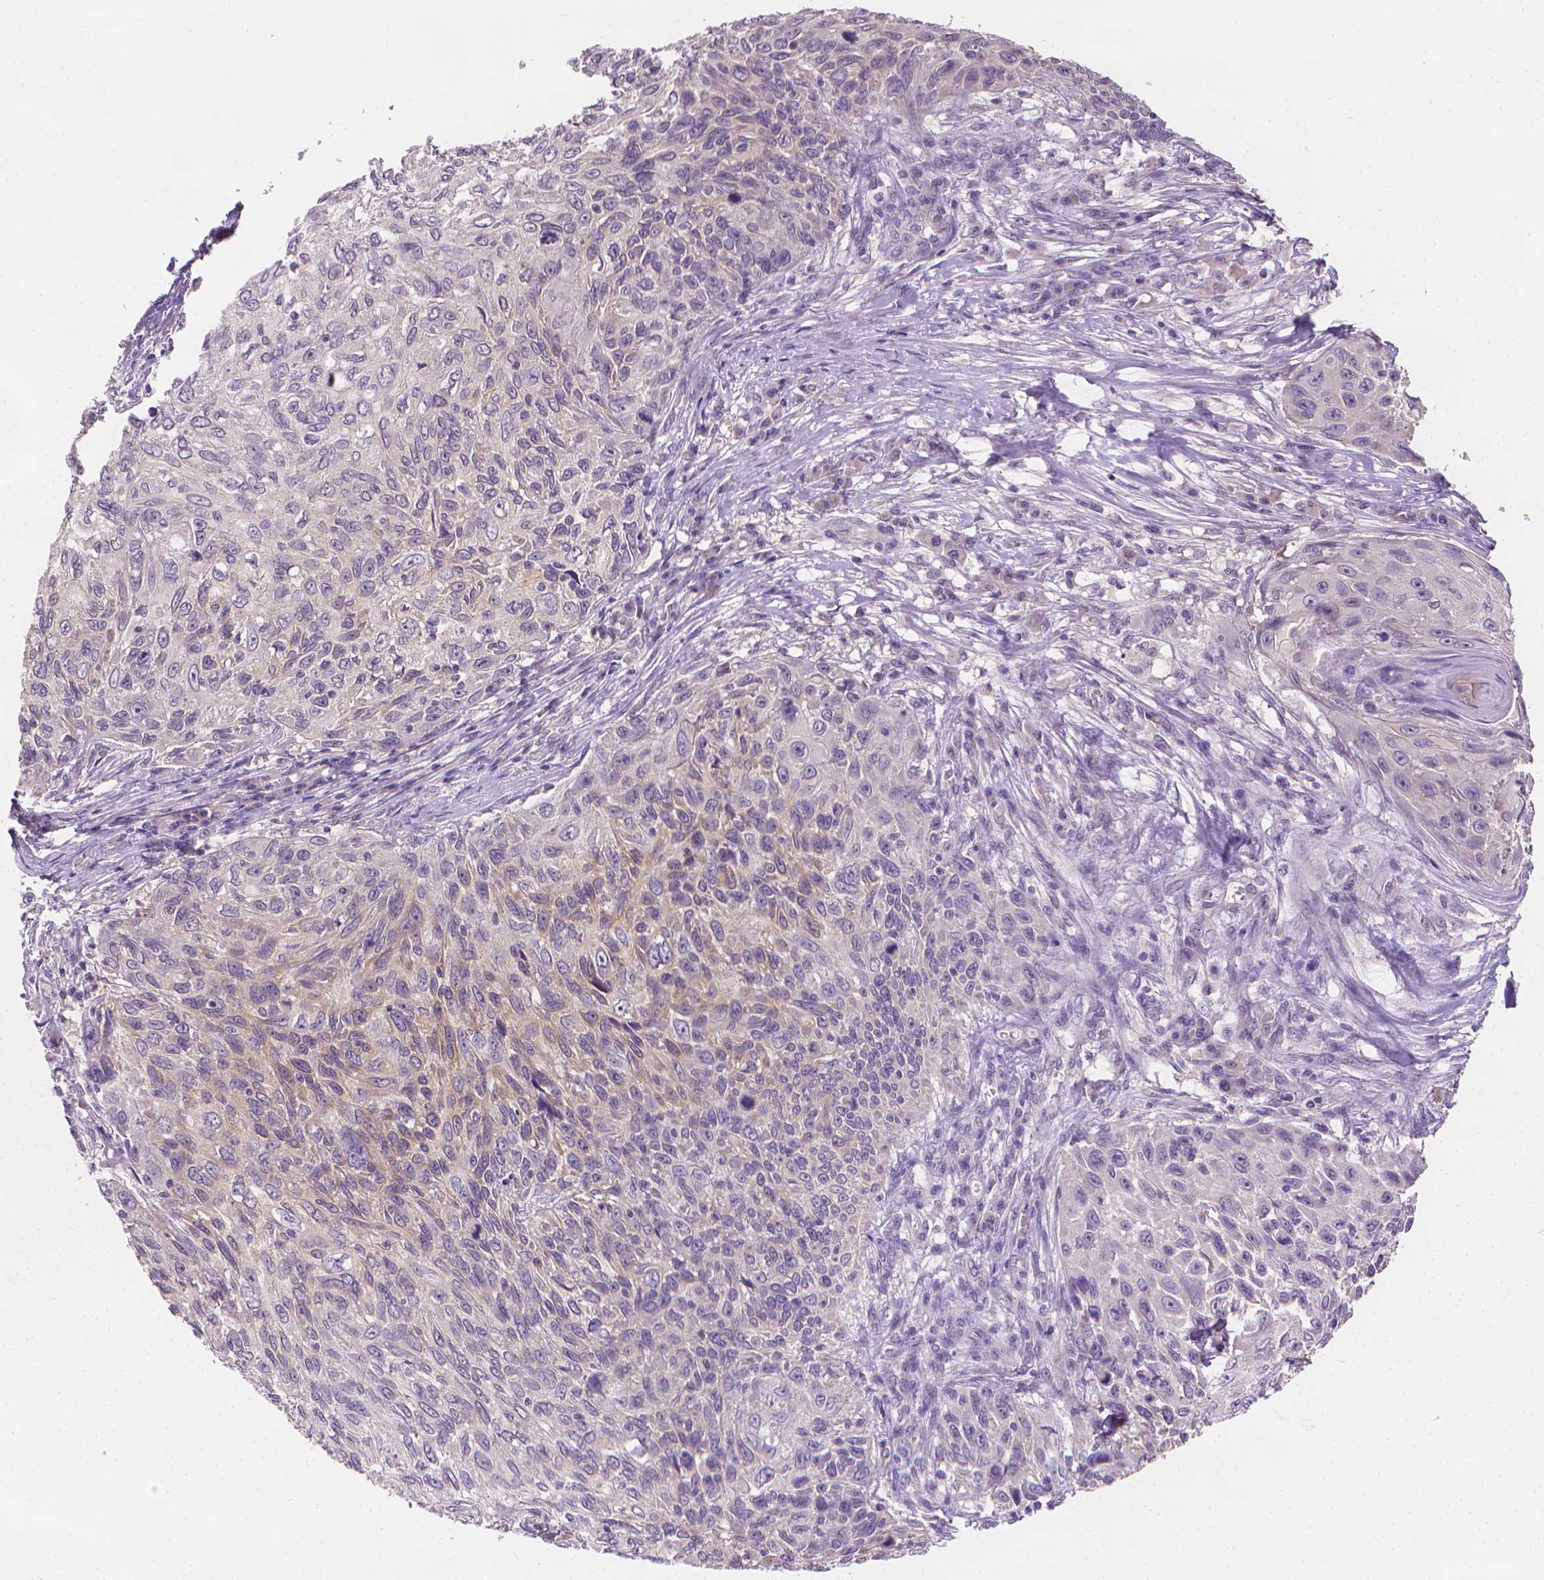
{"staining": {"intensity": "negative", "quantity": "none", "location": "none"}, "tissue": "skin cancer", "cell_type": "Tumor cells", "image_type": "cancer", "snomed": [{"axis": "morphology", "description": "Squamous cell carcinoma, NOS"}, {"axis": "topography", "description": "Skin"}], "caption": "High power microscopy histopathology image of an immunohistochemistry (IHC) photomicrograph of skin cancer (squamous cell carcinoma), revealing no significant expression in tumor cells.", "gene": "FASN", "patient": {"sex": "male", "age": 92}}